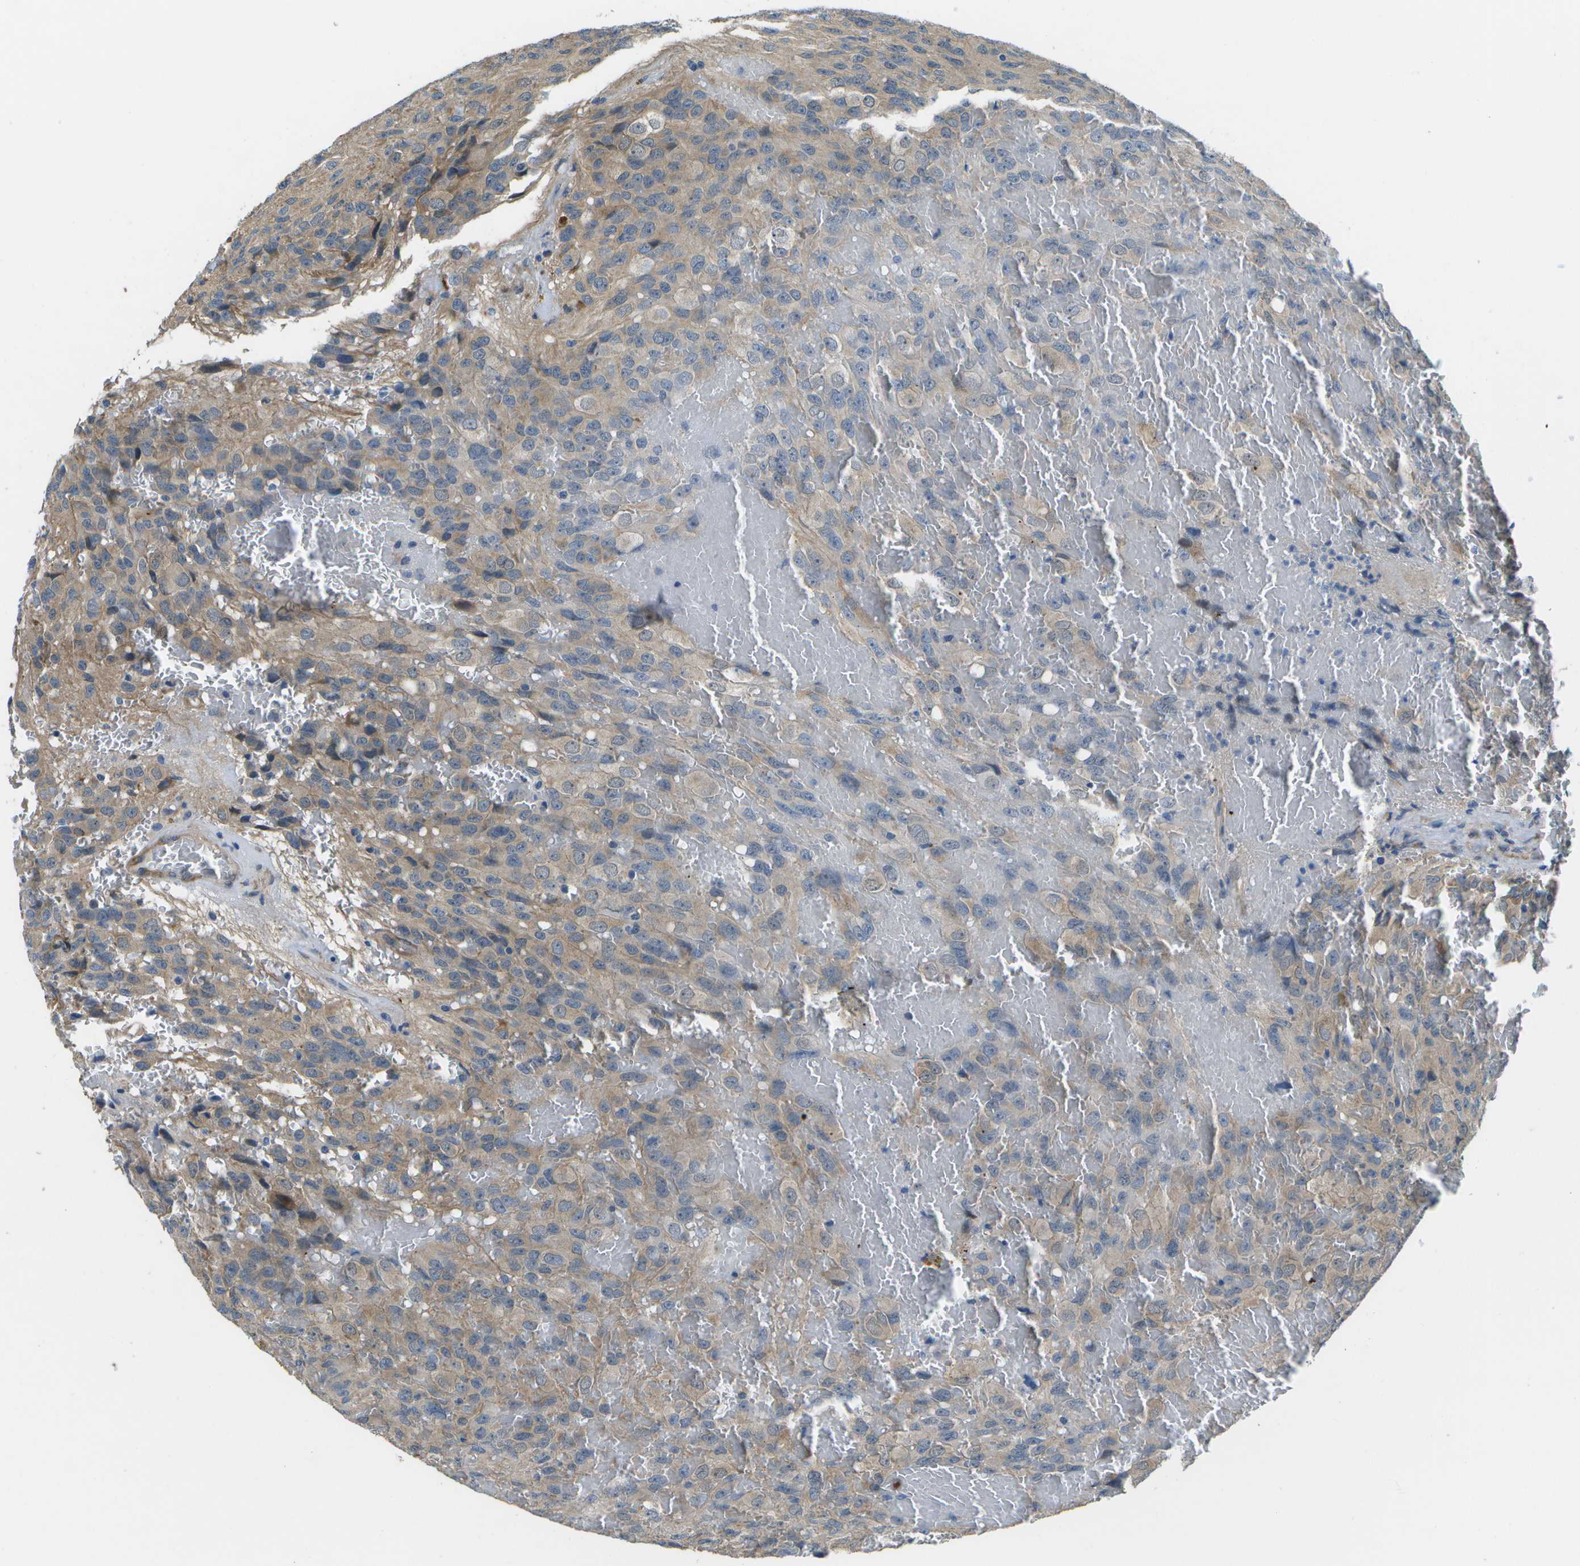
{"staining": {"intensity": "weak", "quantity": "25%-75%", "location": "cytoplasmic/membranous"}, "tissue": "glioma", "cell_type": "Tumor cells", "image_type": "cancer", "snomed": [{"axis": "morphology", "description": "Glioma, malignant, High grade"}, {"axis": "topography", "description": "Brain"}], "caption": "Tumor cells reveal weak cytoplasmic/membranous staining in approximately 25%-75% of cells in malignant high-grade glioma. (IHC, brightfield microscopy, high magnification).", "gene": "P3H1", "patient": {"sex": "male", "age": 32}}